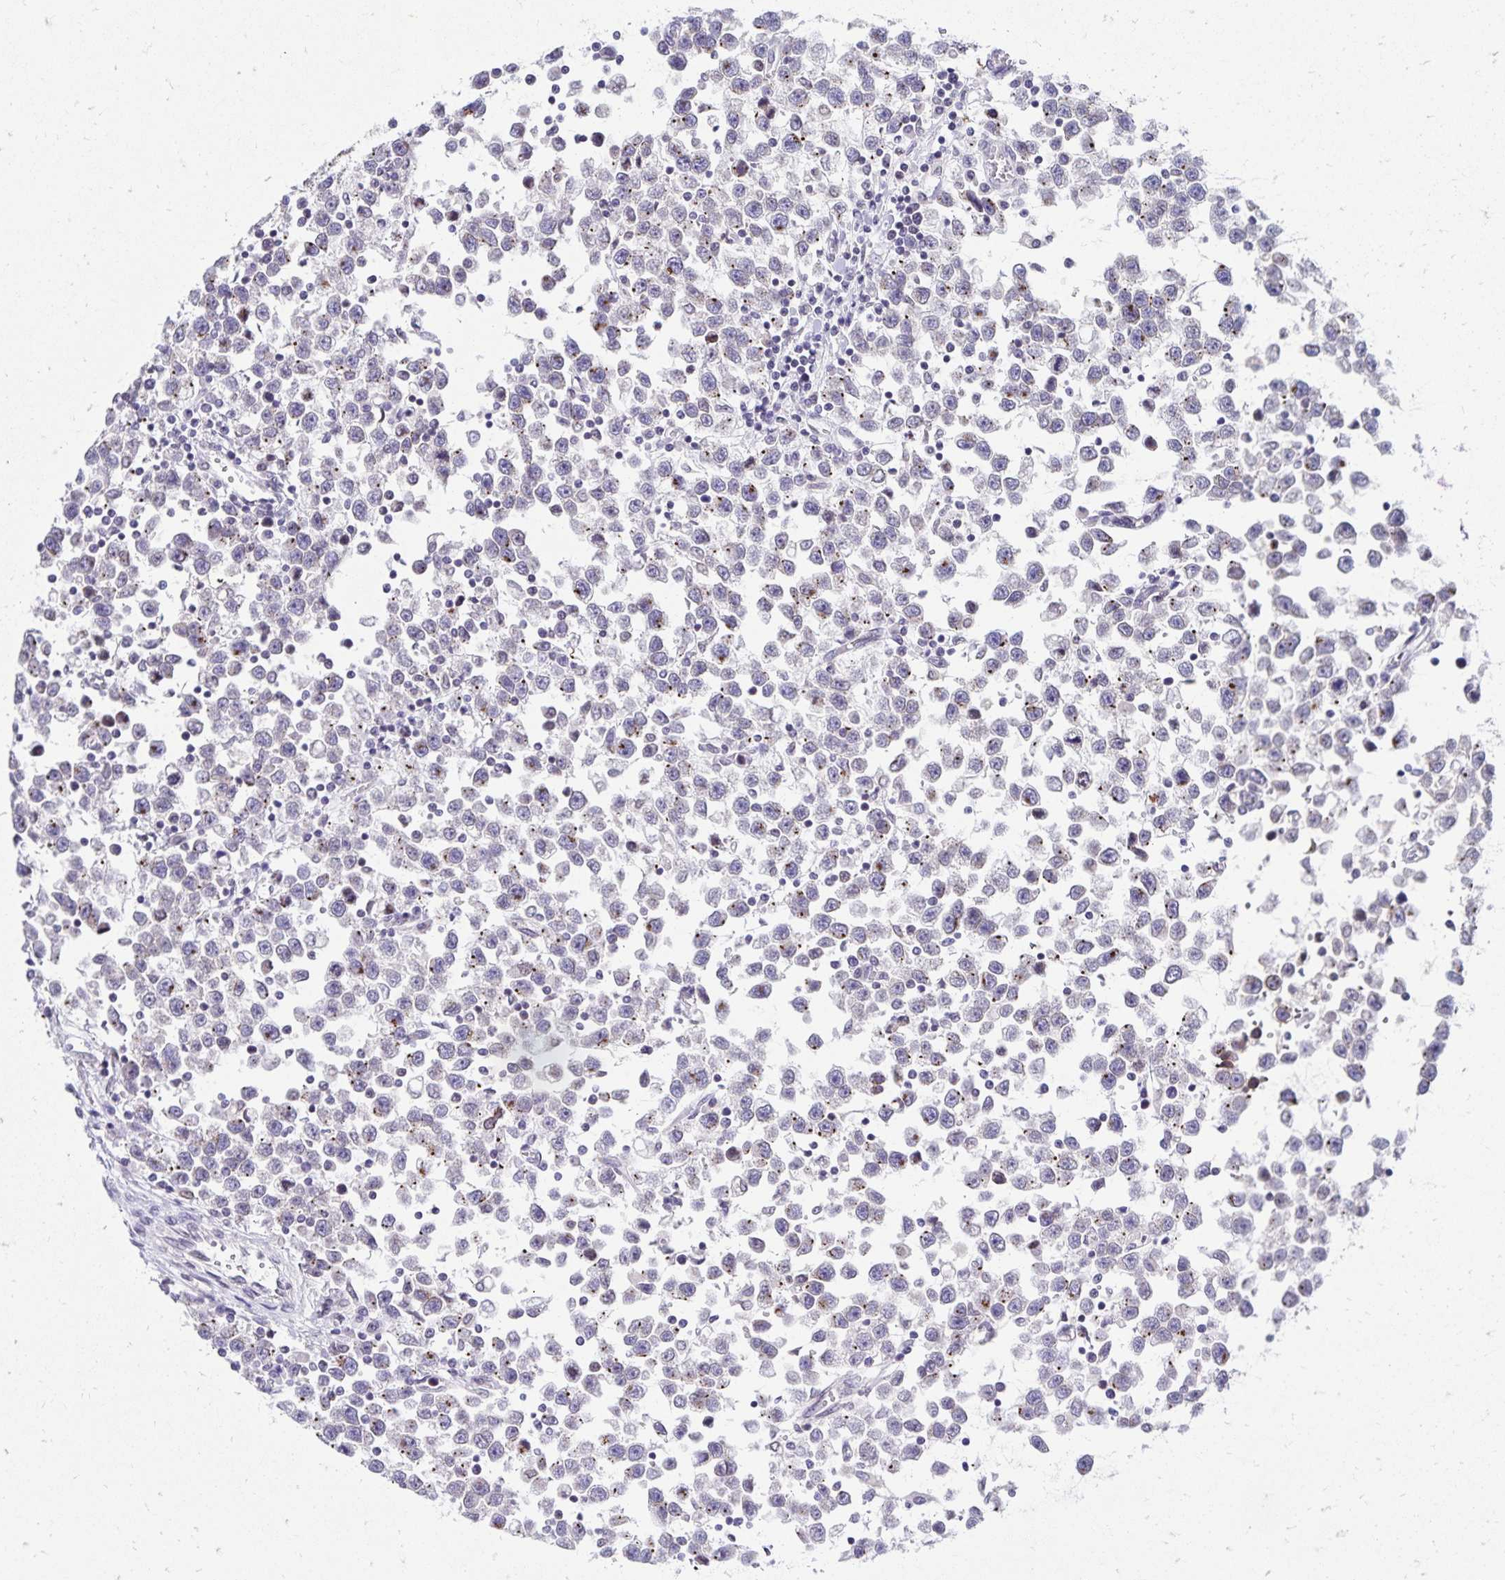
{"staining": {"intensity": "negative", "quantity": "none", "location": "none"}, "tissue": "testis cancer", "cell_type": "Tumor cells", "image_type": "cancer", "snomed": [{"axis": "morphology", "description": "Seminoma, NOS"}, {"axis": "topography", "description": "Testis"}], "caption": "Protein analysis of testis cancer exhibits no significant expression in tumor cells. The staining is performed using DAB (3,3'-diaminobenzidine) brown chromogen with nuclei counter-stained in using hematoxylin.", "gene": "FAM166C", "patient": {"sex": "male", "age": 34}}